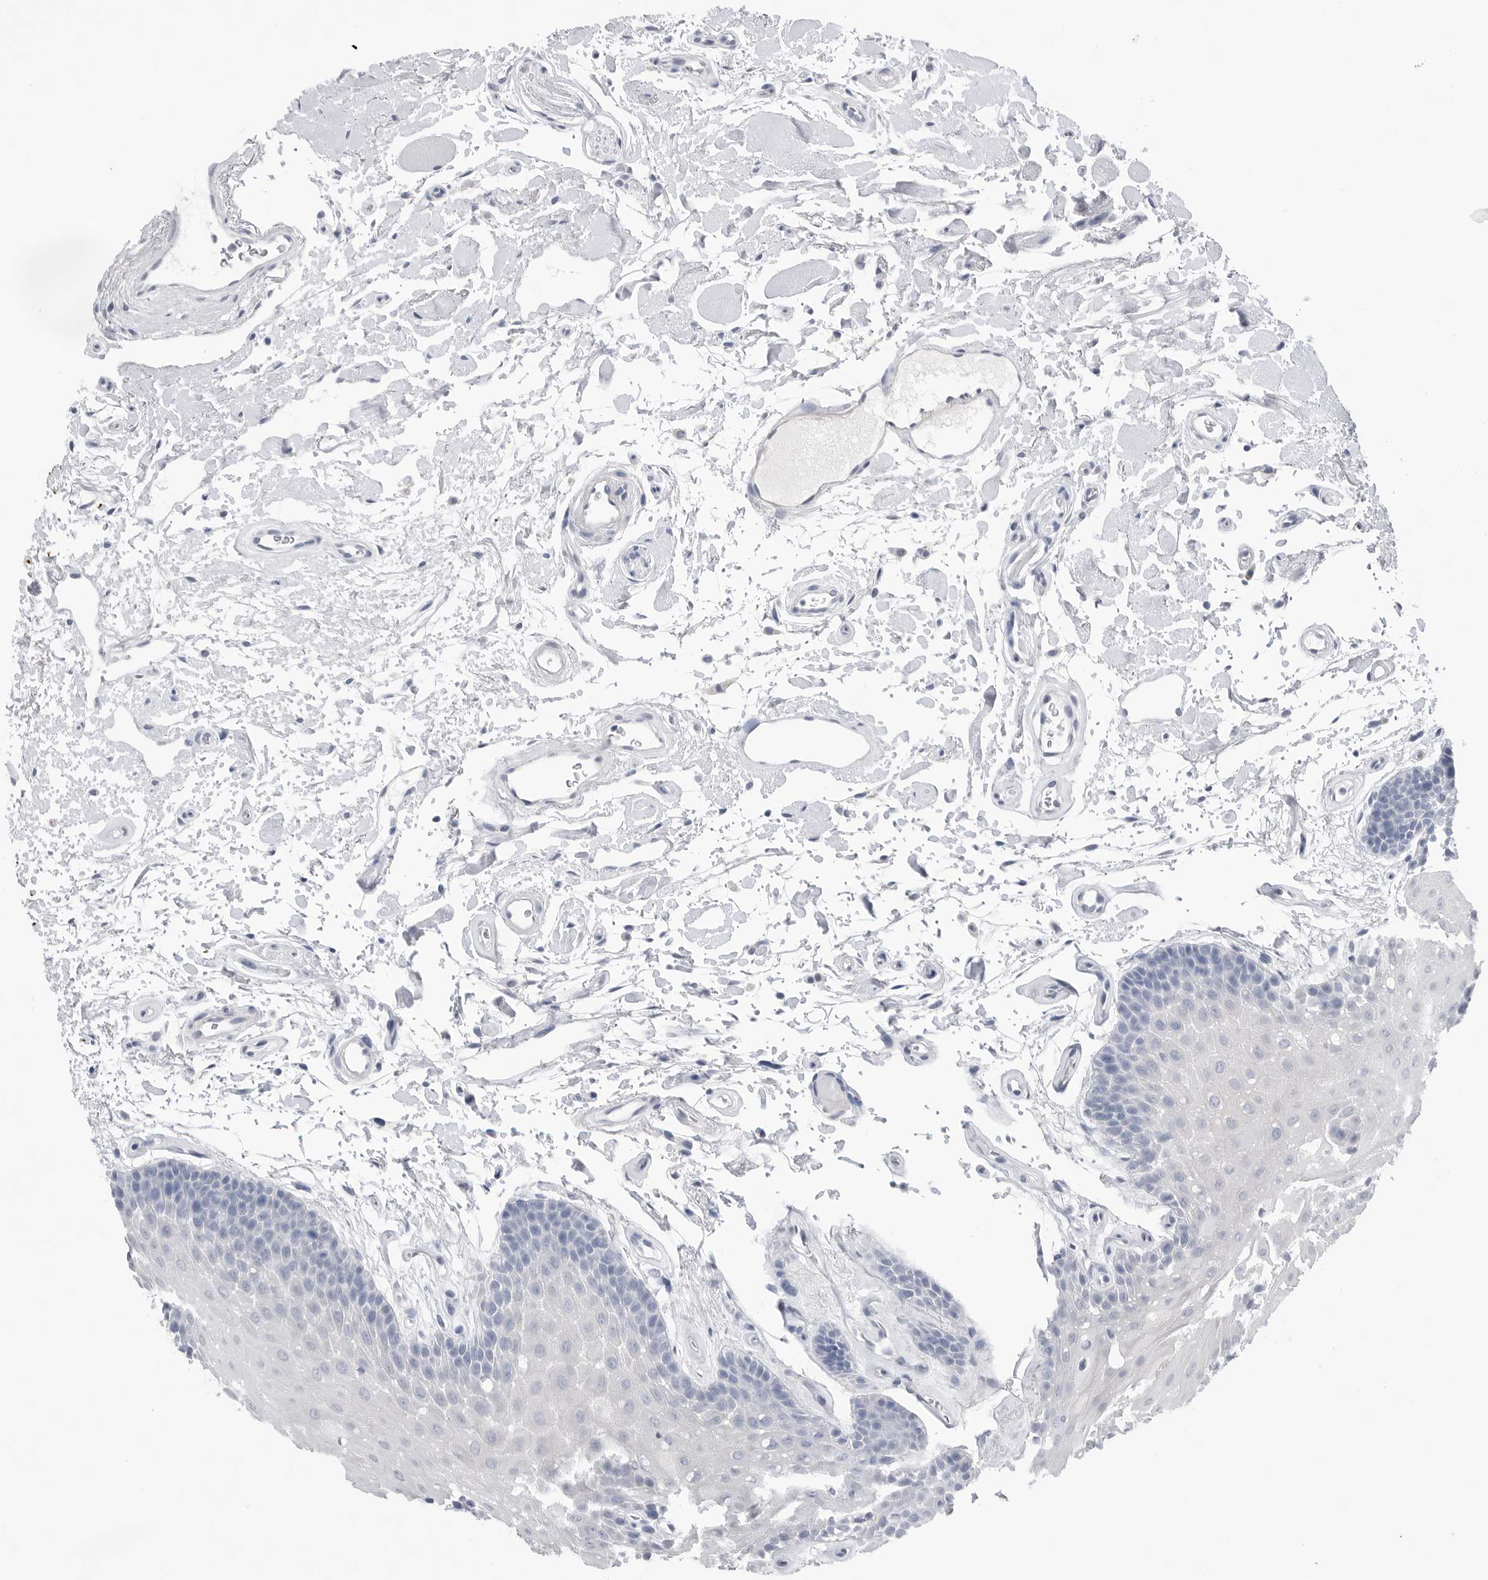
{"staining": {"intensity": "negative", "quantity": "none", "location": "none"}, "tissue": "oral mucosa", "cell_type": "Squamous epithelial cells", "image_type": "normal", "snomed": [{"axis": "morphology", "description": "Normal tissue, NOS"}, {"axis": "topography", "description": "Oral tissue"}], "caption": "Immunohistochemistry (IHC) photomicrograph of normal oral mucosa: oral mucosa stained with DAB (3,3'-diaminobenzidine) reveals no significant protein positivity in squamous epithelial cells. (DAB immunohistochemistry visualized using brightfield microscopy, high magnification).", "gene": "ABHD12", "patient": {"sex": "male", "age": 62}}